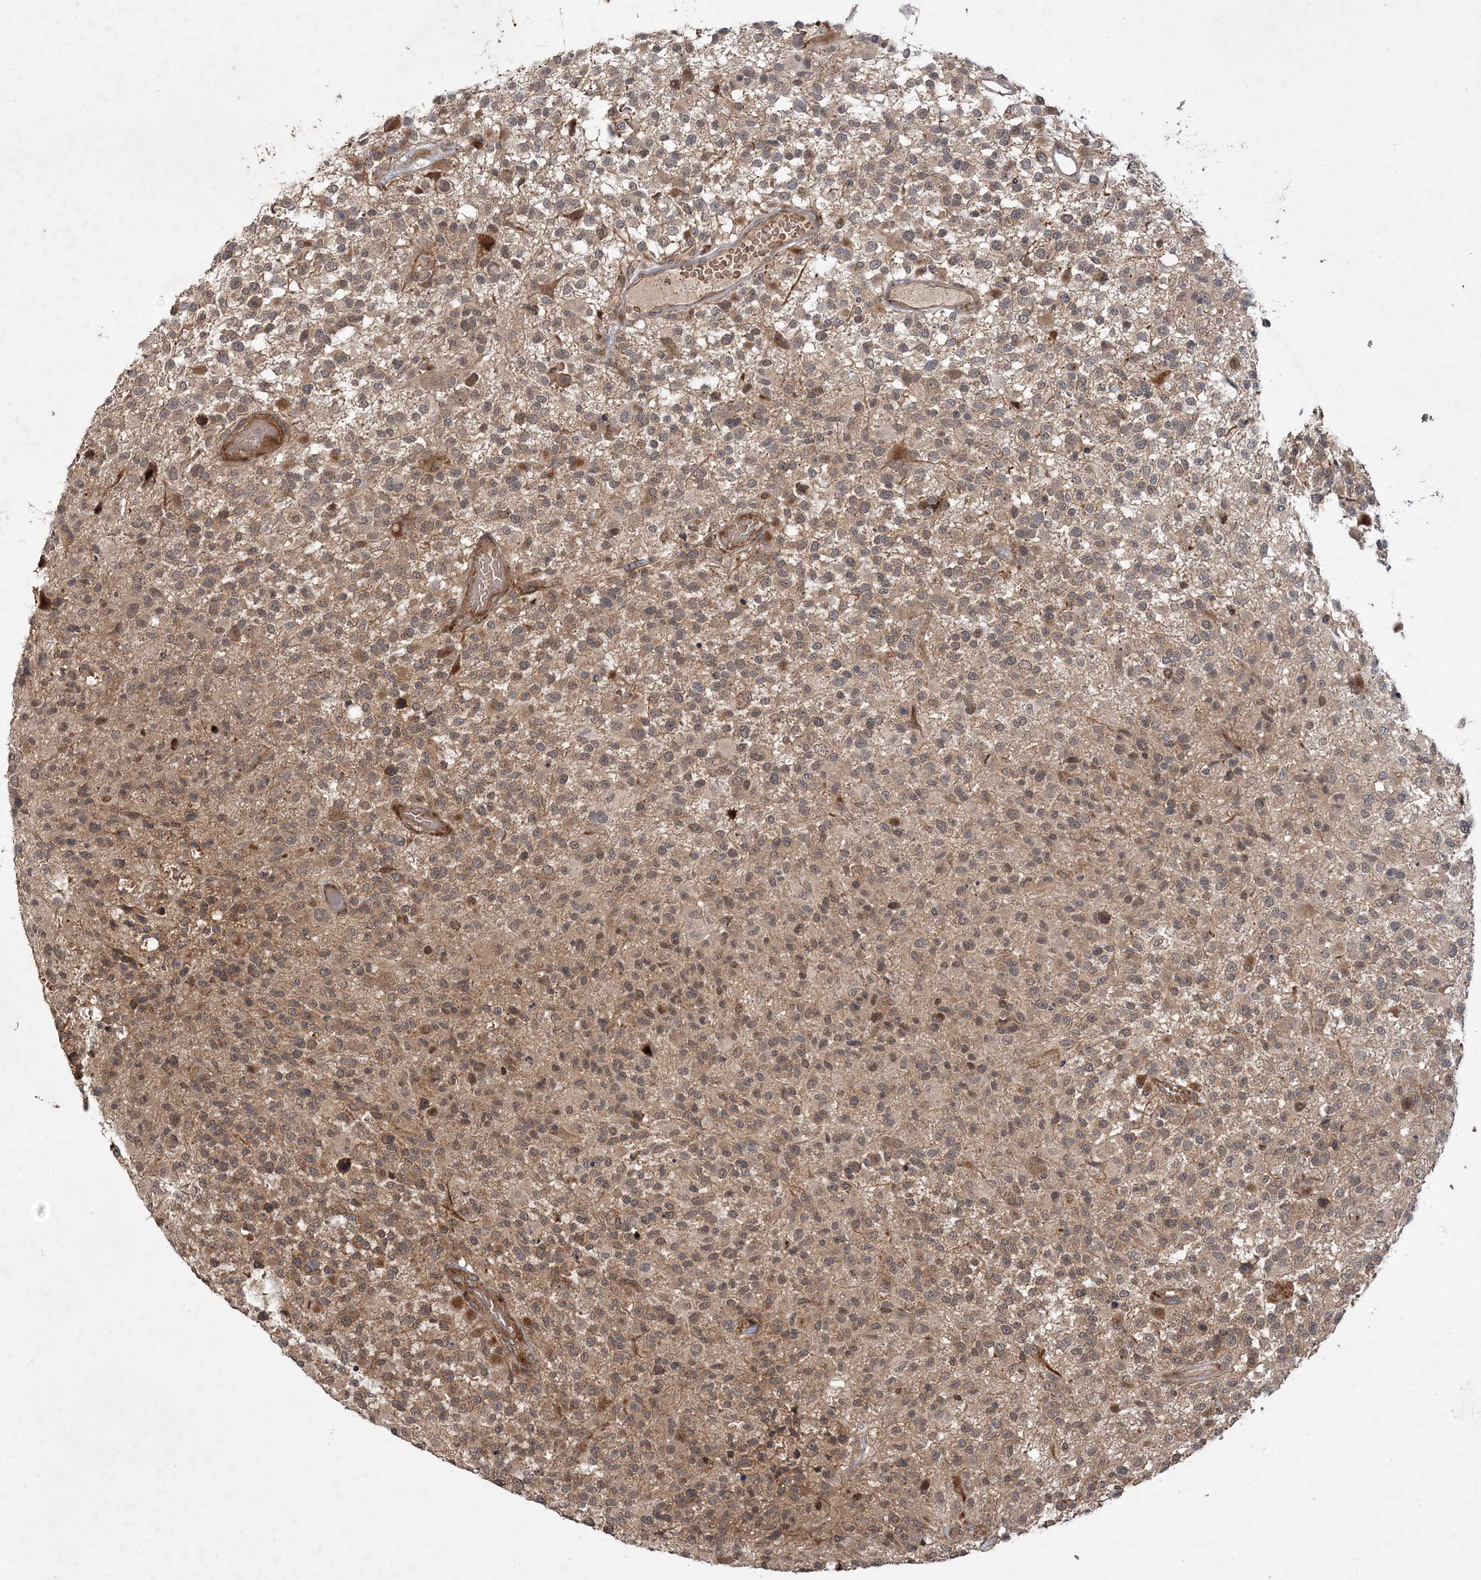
{"staining": {"intensity": "weak", "quantity": ">75%", "location": "cytoplasmic/membranous"}, "tissue": "glioma", "cell_type": "Tumor cells", "image_type": "cancer", "snomed": [{"axis": "morphology", "description": "Glioma, malignant, High grade"}, {"axis": "morphology", "description": "Glioblastoma, NOS"}, {"axis": "topography", "description": "Brain"}], "caption": "A brown stain highlights weak cytoplasmic/membranous staining of a protein in glioma tumor cells. (Brightfield microscopy of DAB IHC at high magnification).", "gene": "UBTD2", "patient": {"sex": "male", "age": 60}}